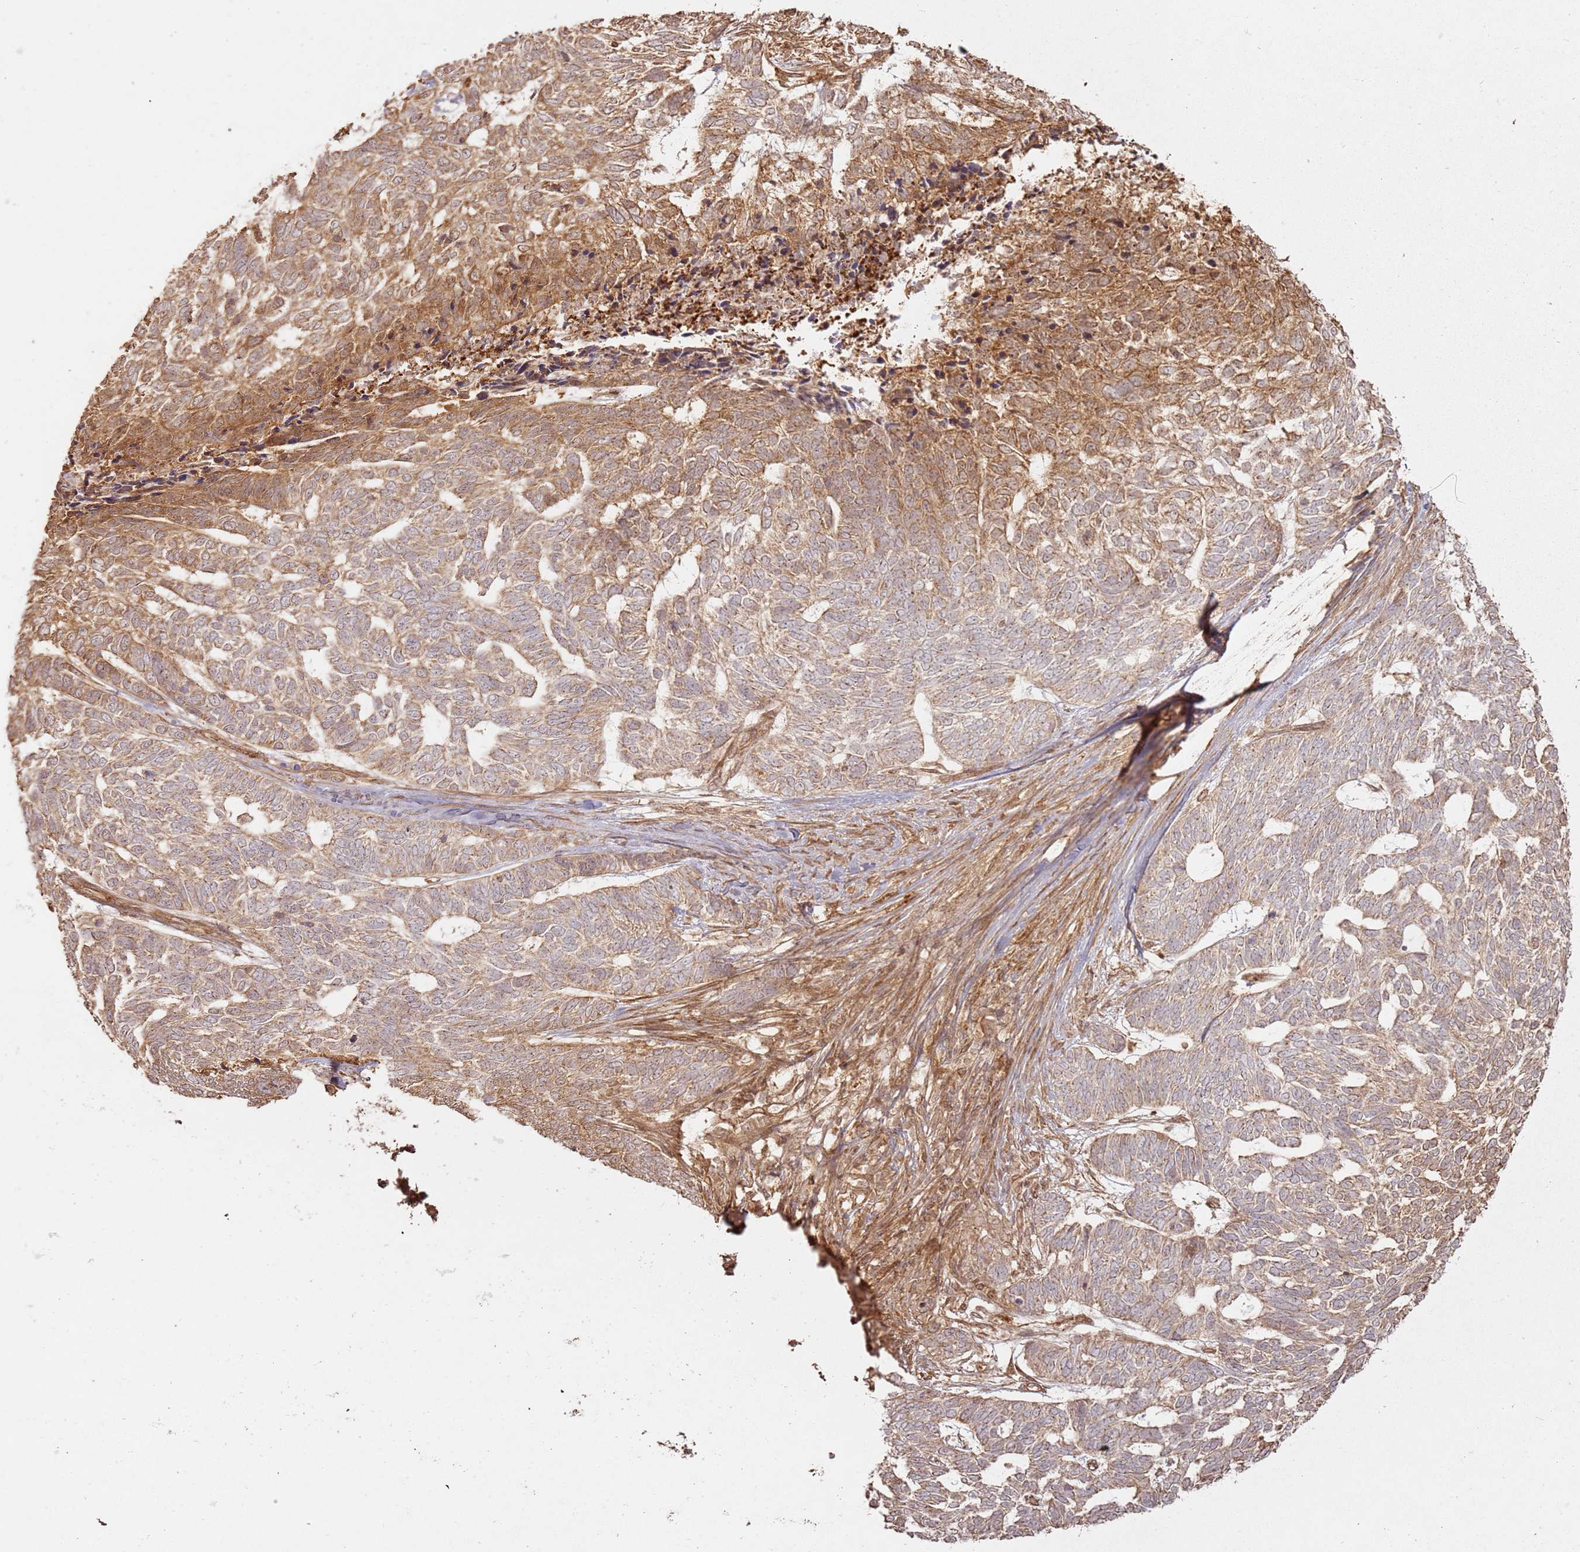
{"staining": {"intensity": "moderate", "quantity": "25%-75%", "location": "cytoplasmic/membranous"}, "tissue": "skin cancer", "cell_type": "Tumor cells", "image_type": "cancer", "snomed": [{"axis": "morphology", "description": "Basal cell carcinoma"}, {"axis": "topography", "description": "Skin"}], "caption": "Tumor cells demonstrate medium levels of moderate cytoplasmic/membranous staining in about 25%-75% of cells in human basal cell carcinoma (skin).", "gene": "ZNF776", "patient": {"sex": "female", "age": 65}}